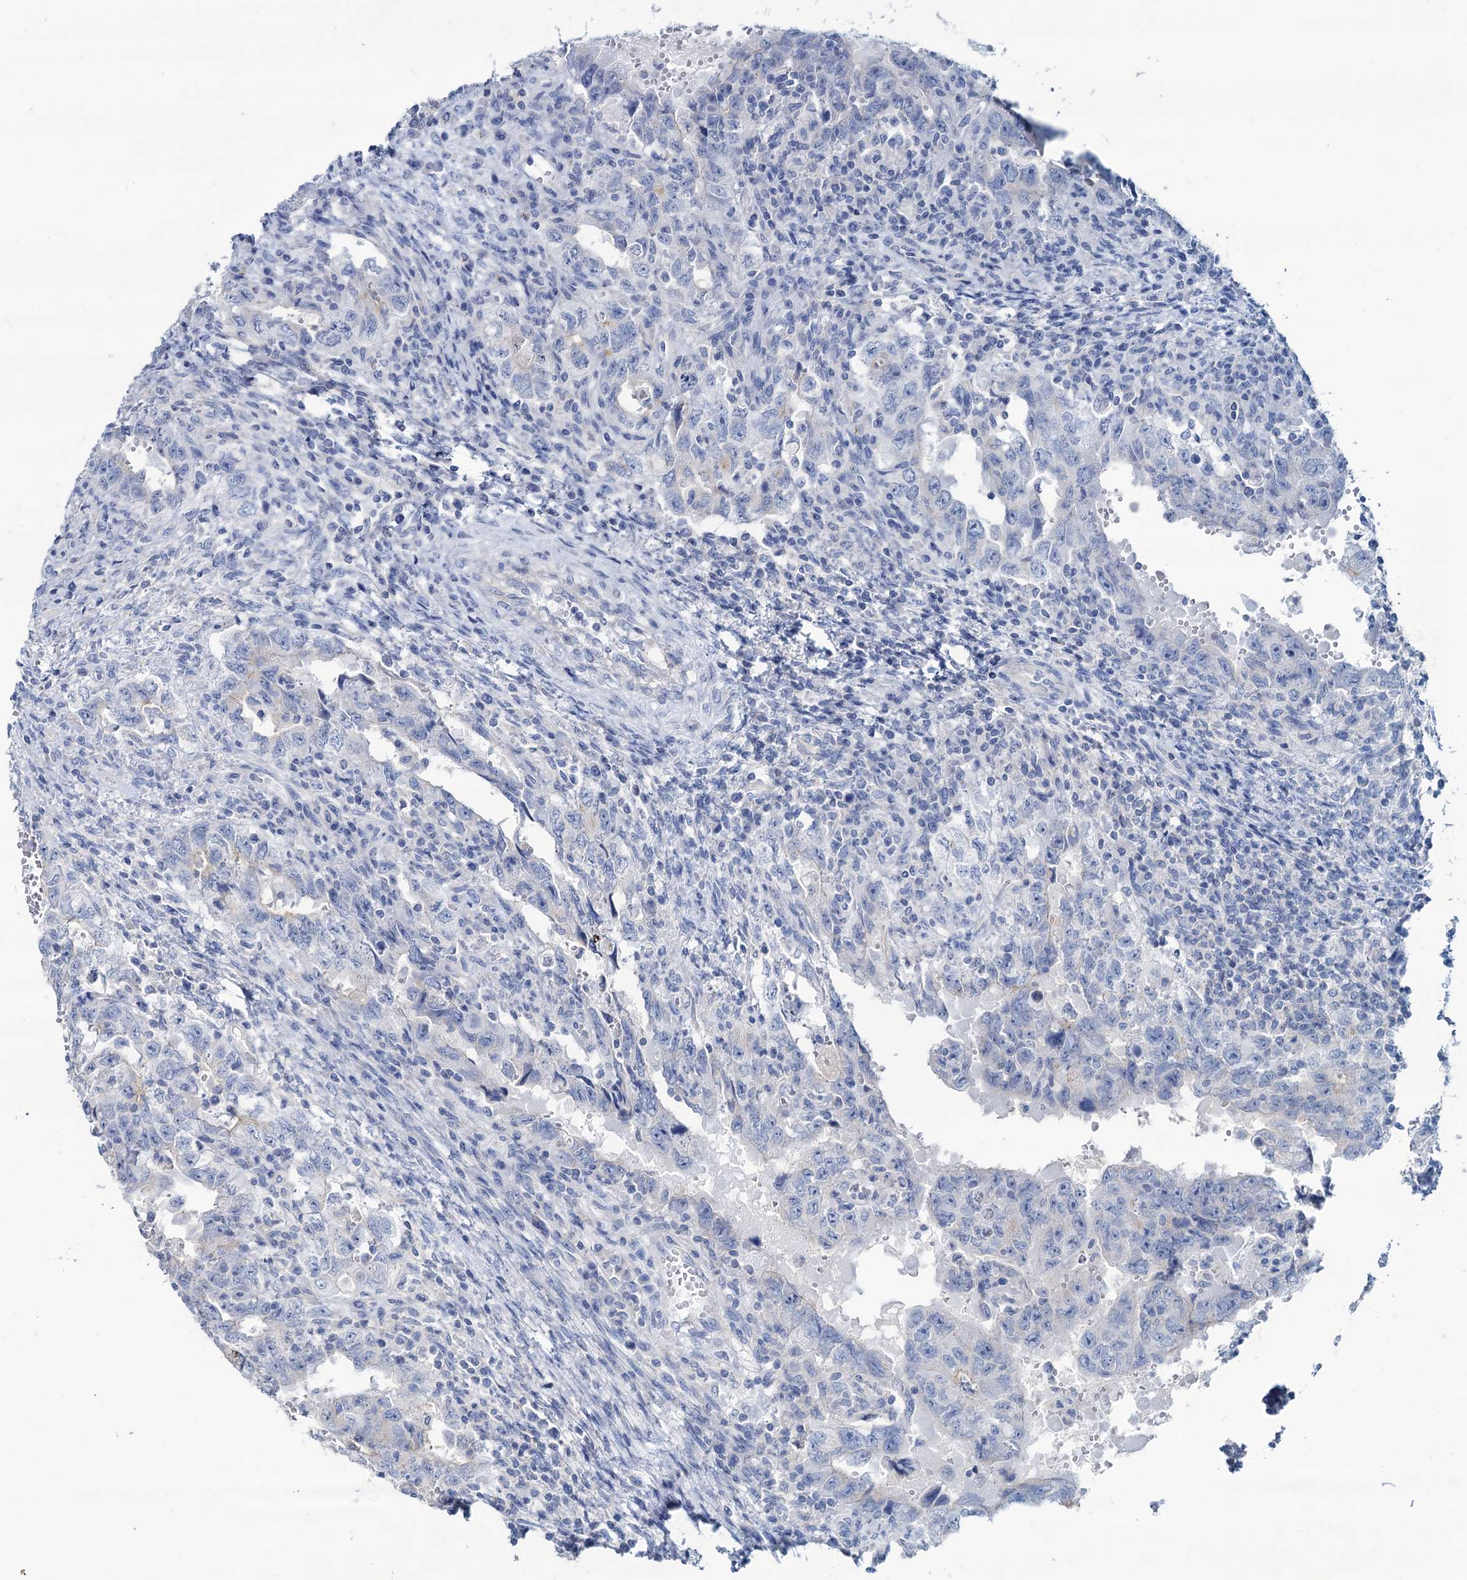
{"staining": {"intensity": "negative", "quantity": "none", "location": "none"}, "tissue": "testis cancer", "cell_type": "Tumor cells", "image_type": "cancer", "snomed": [{"axis": "morphology", "description": "Carcinoma, Embryonal, NOS"}, {"axis": "topography", "description": "Testis"}], "caption": "Image shows no significant protein expression in tumor cells of testis embryonal carcinoma. (DAB (3,3'-diaminobenzidine) immunohistochemistry, high magnification).", "gene": "SLC1A3", "patient": {"sex": "male", "age": 26}}